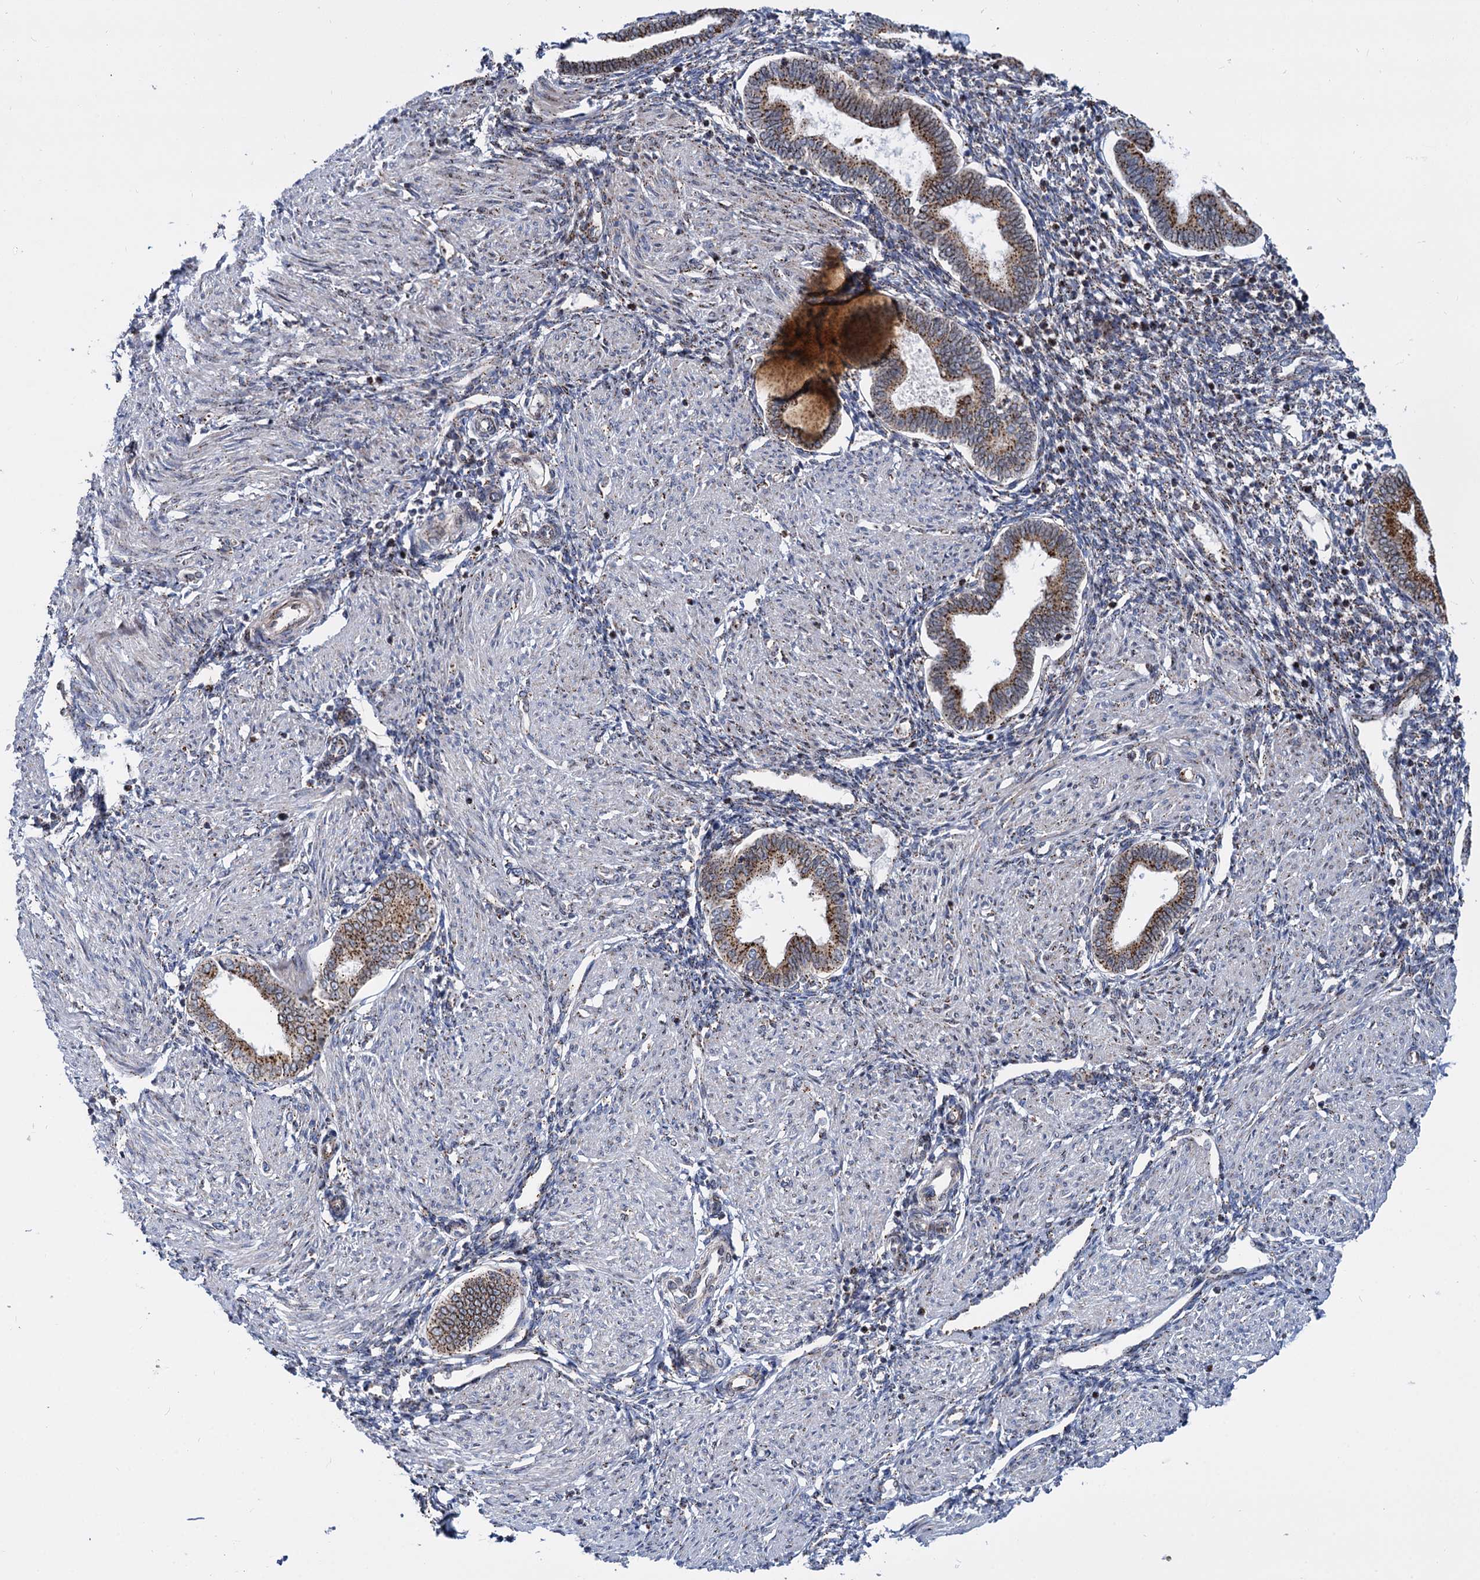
{"staining": {"intensity": "moderate", "quantity": "<25%", "location": "cytoplasmic/membranous"}, "tissue": "endometrium", "cell_type": "Cells in endometrial stroma", "image_type": "normal", "snomed": [{"axis": "morphology", "description": "Normal tissue, NOS"}, {"axis": "topography", "description": "Endometrium"}], "caption": "Human endometrium stained for a protein (brown) displays moderate cytoplasmic/membranous positive expression in about <25% of cells in endometrial stroma.", "gene": "SUPT20H", "patient": {"sex": "female", "age": 53}}